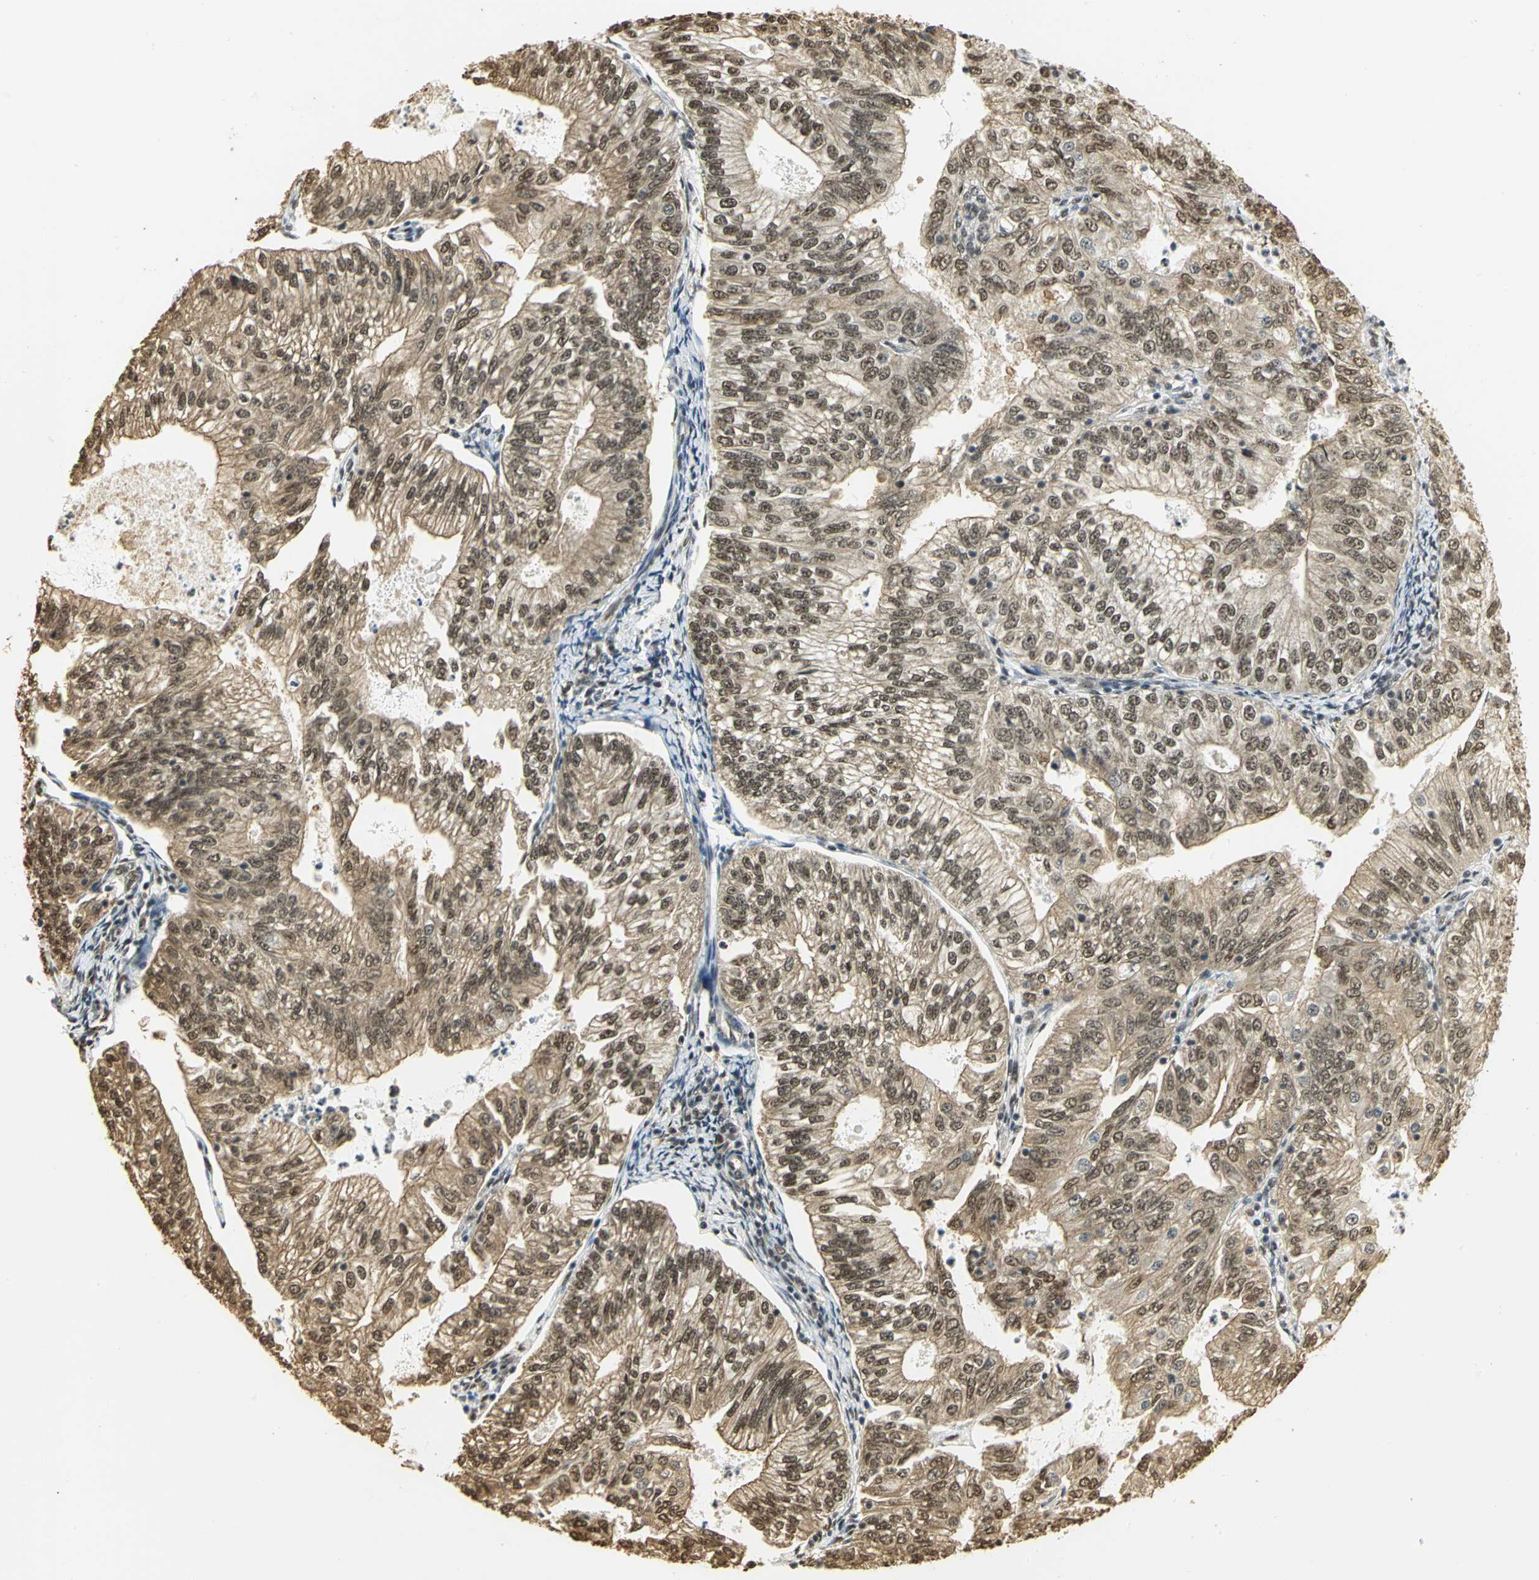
{"staining": {"intensity": "moderate", "quantity": ">75%", "location": "cytoplasmic/membranous,nuclear"}, "tissue": "endometrial cancer", "cell_type": "Tumor cells", "image_type": "cancer", "snomed": [{"axis": "morphology", "description": "Adenocarcinoma, NOS"}, {"axis": "topography", "description": "Endometrium"}], "caption": "Immunohistochemistry (IHC) (DAB (3,3'-diaminobenzidine)) staining of endometrial cancer (adenocarcinoma) reveals moderate cytoplasmic/membranous and nuclear protein positivity in approximately >75% of tumor cells.", "gene": "SET", "patient": {"sex": "female", "age": 69}}